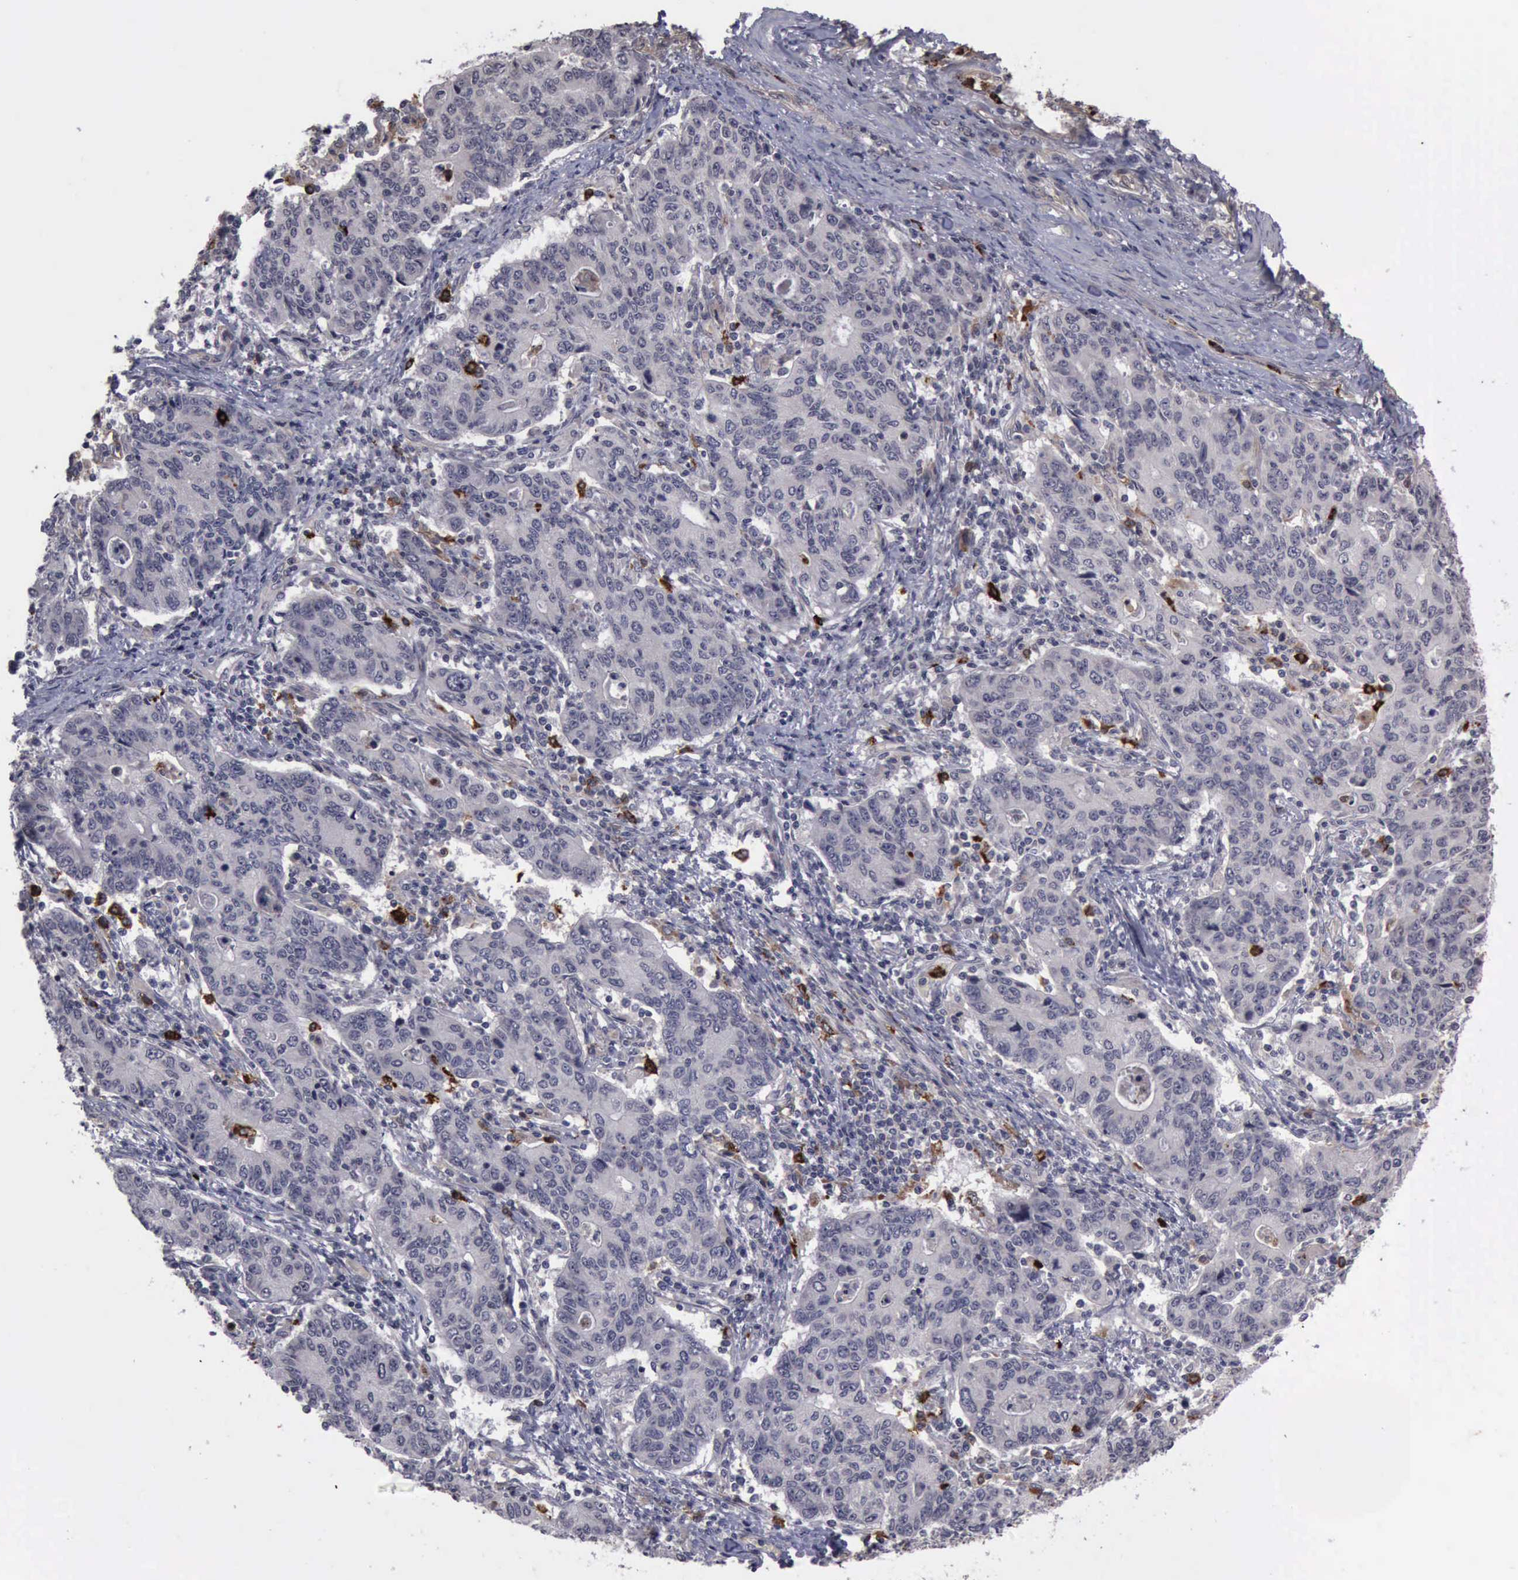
{"staining": {"intensity": "negative", "quantity": "none", "location": "none"}, "tissue": "stomach cancer", "cell_type": "Tumor cells", "image_type": "cancer", "snomed": [{"axis": "morphology", "description": "Adenocarcinoma, NOS"}, {"axis": "topography", "description": "Esophagus"}, {"axis": "topography", "description": "Stomach"}], "caption": "Tumor cells are negative for protein expression in human adenocarcinoma (stomach). (Brightfield microscopy of DAB immunohistochemistry (IHC) at high magnification).", "gene": "MMP9", "patient": {"sex": "male", "age": 74}}